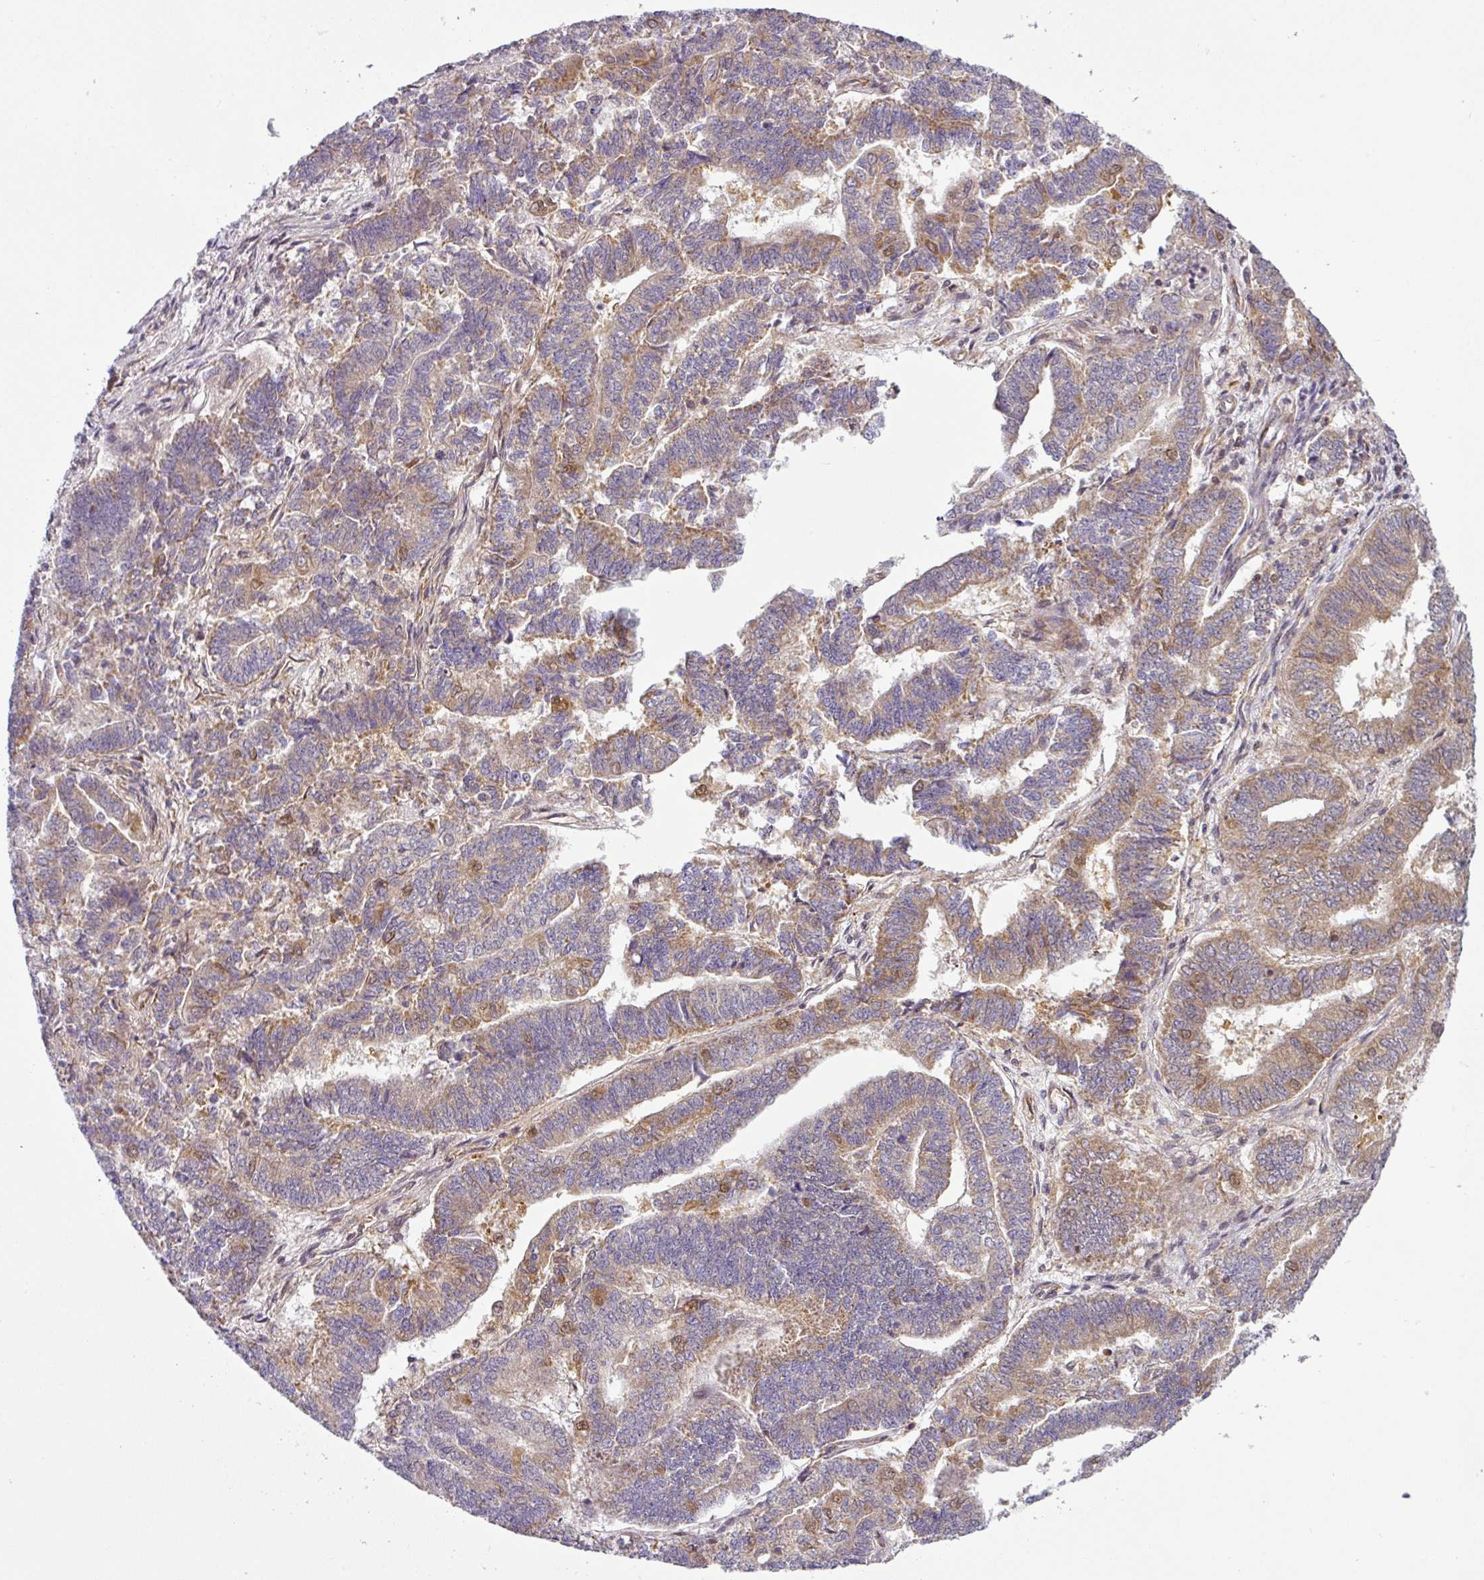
{"staining": {"intensity": "moderate", "quantity": "25%-75%", "location": "cytoplasmic/membranous"}, "tissue": "endometrial cancer", "cell_type": "Tumor cells", "image_type": "cancer", "snomed": [{"axis": "morphology", "description": "Adenocarcinoma, NOS"}, {"axis": "topography", "description": "Endometrium"}], "caption": "DAB (3,3'-diaminobenzidine) immunohistochemical staining of human endometrial cancer (adenocarcinoma) reveals moderate cytoplasmic/membranous protein expression in approximately 25%-75% of tumor cells.", "gene": "NDUFB2", "patient": {"sex": "female", "age": 72}}